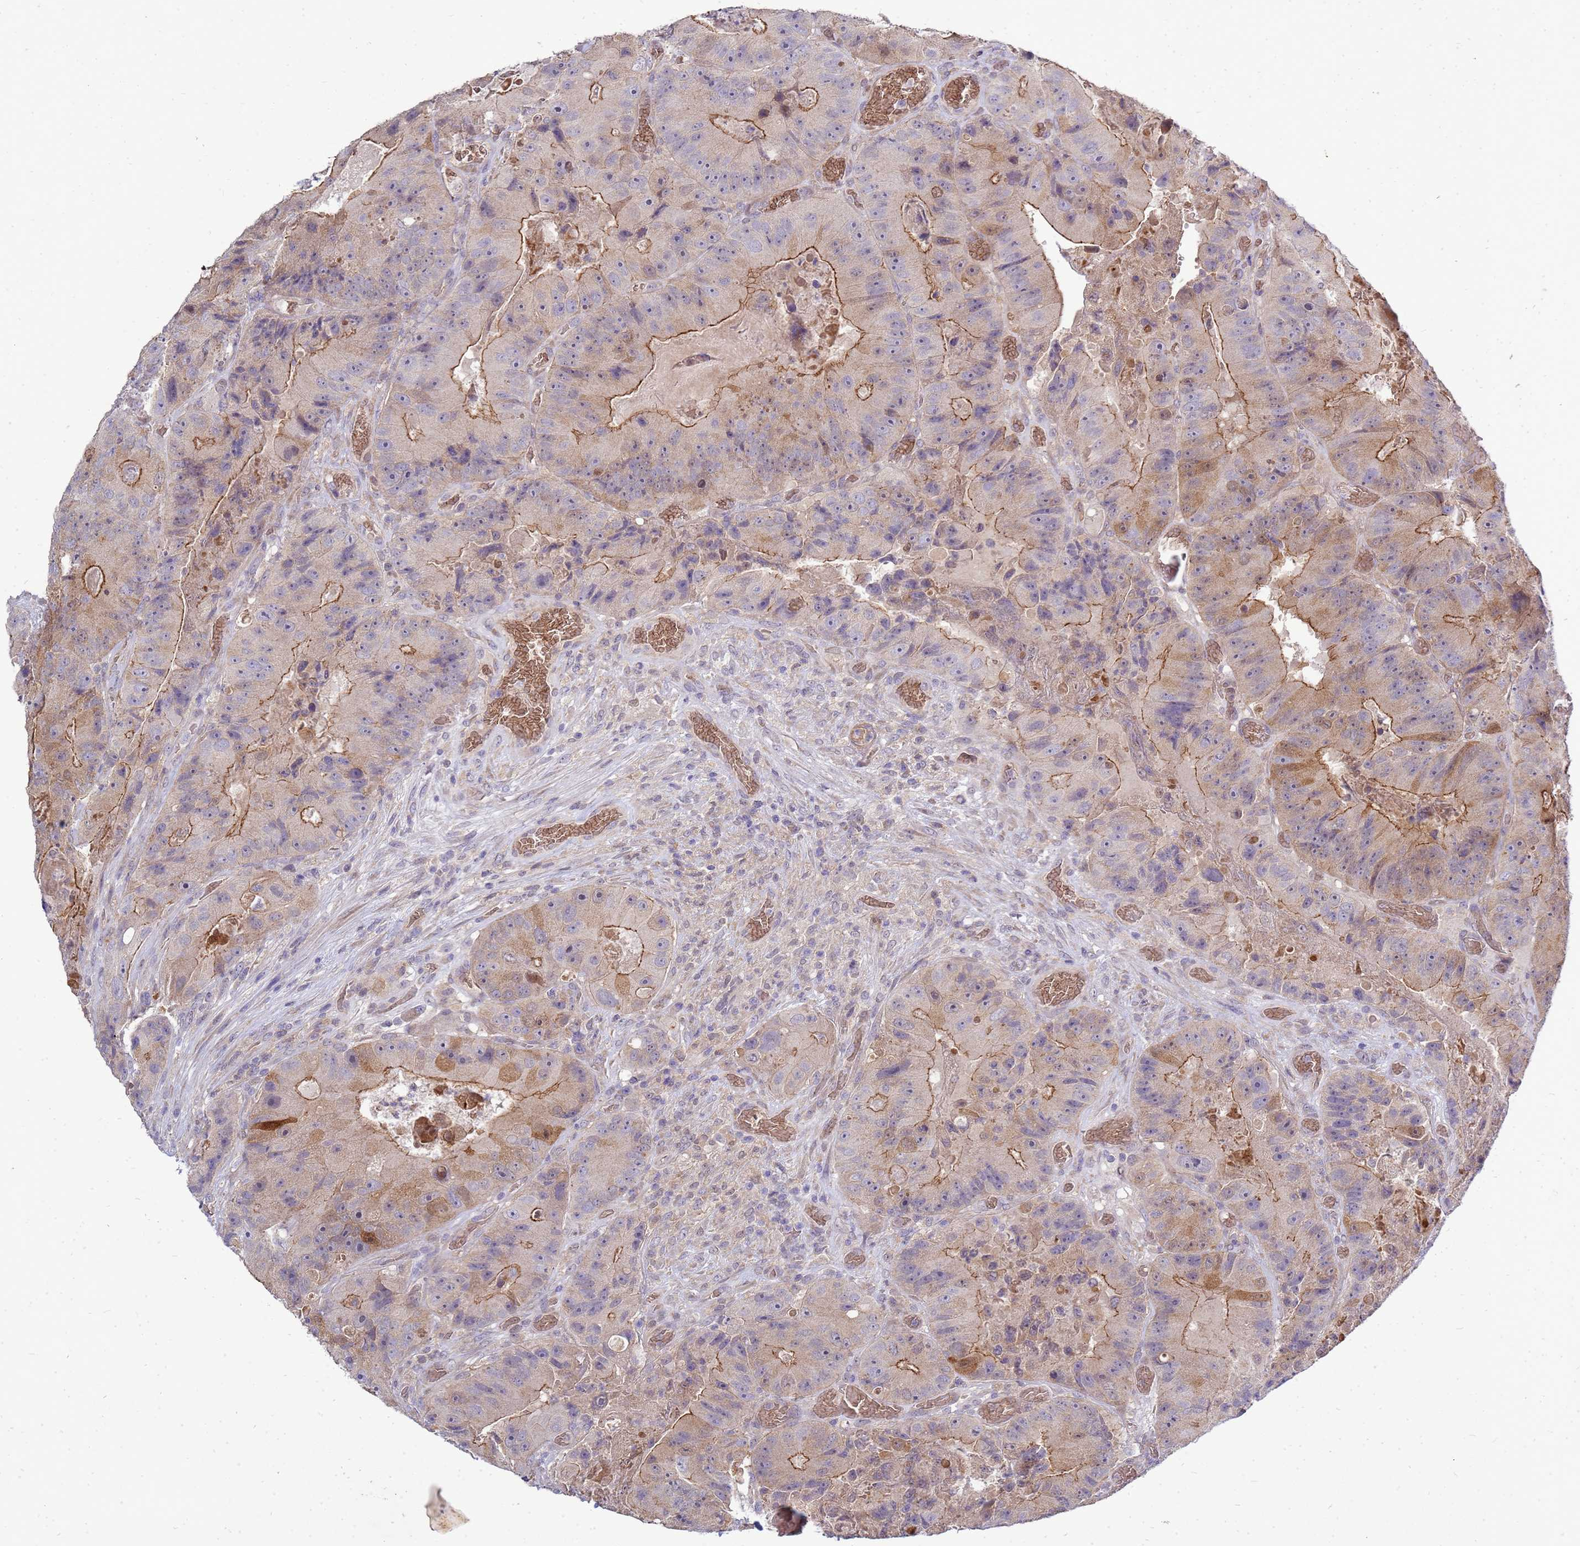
{"staining": {"intensity": "moderate", "quantity": "<25%", "location": "cytoplasmic/membranous"}, "tissue": "colorectal cancer", "cell_type": "Tumor cells", "image_type": "cancer", "snomed": [{"axis": "morphology", "description": "Adenocarcinoma, NOS"}, {"axis": "topography", "description": "Colon"}], "caption": "Colorectal adenocarcinoma stained with immunohistochemistry (IHC) demonstrates moderate cytoplasmic/membranous staining in about <25% of tumor cells.", "gene": "EIF4EBP3", "patient": {"sex": "female", "age": 86}}